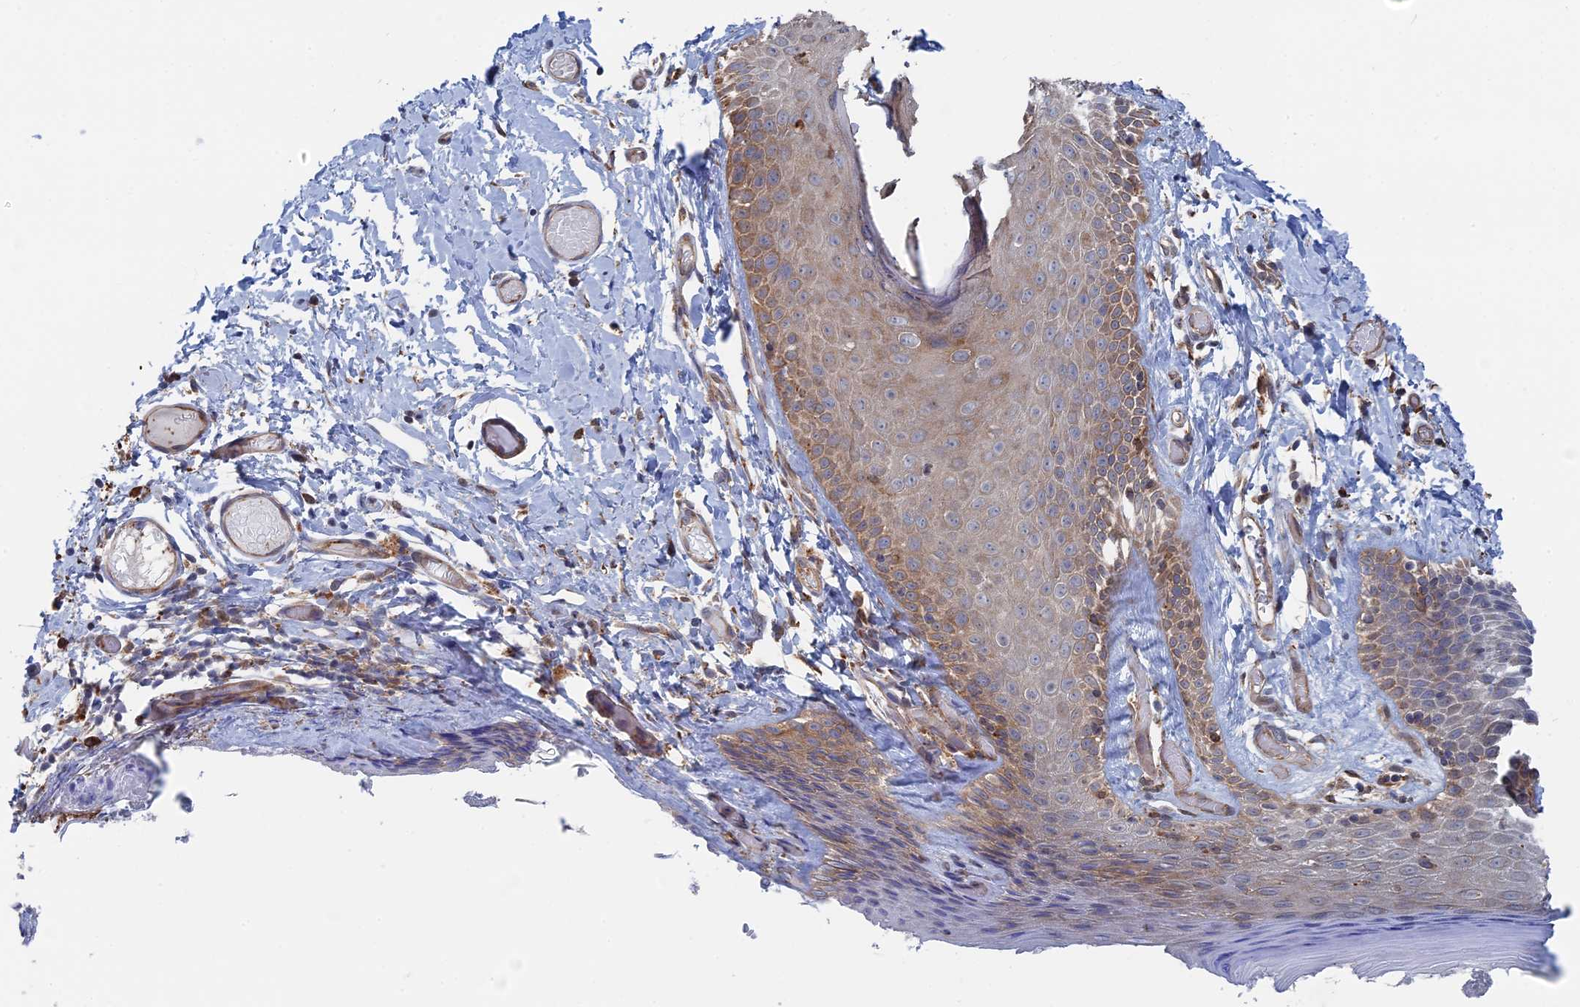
{"staining": {"intensity": "moderate", "quantity": "25%-75%", "location": "cytoplasmic/membranous"}, "tissue": "skin", "cell_type": "Epidermal cells", "image_type": "normal", "snomed": [{"axis": "morphology", "description": "Normal tissue, NOS"}, {"axis": "topography", "description": "Adipose tissue"}, {"axis": "topography", "description": "Vascular tissue"}, {"axis": "topography", "description": "Vulva"}, {"axis": "topography", "description": "Peripheral nerve tissue"}], "caption": "Benign skin was stained to show a protein in brown. There is medium levels of moderate cytoplasmic/membranous positivity in about 25%-75% of epidermal cells.", "gene": "BPIFB6", "patient": {"sex": "female", "age": 86}}